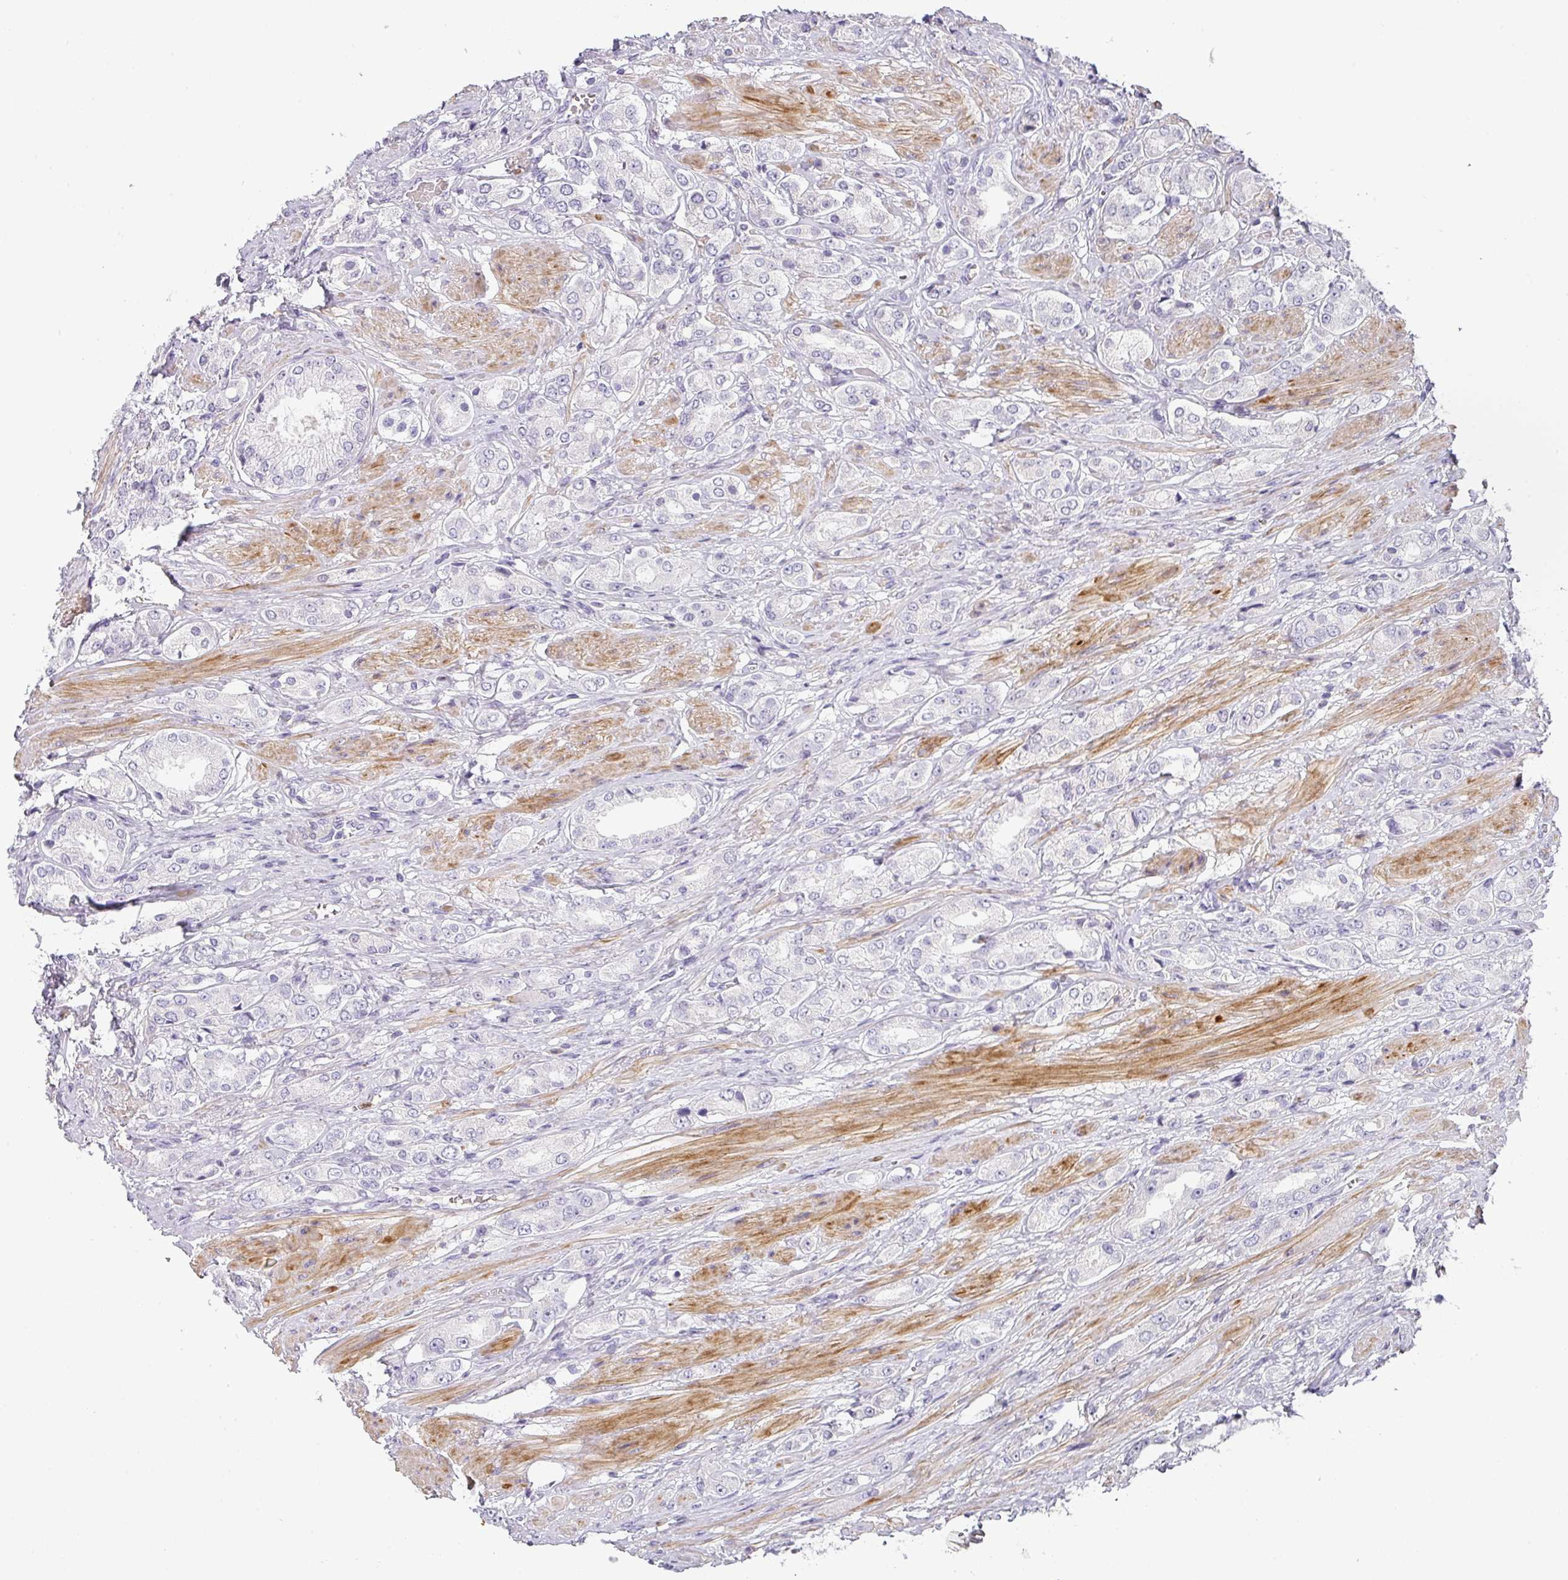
{"staining": {"intensity": "negative", "quantity": "none", "location": "none"}, "tissue": "prostate cancer", "cell_type": "Tumor cells", "image_type": "cancer", "snomed": [{"axis": "morphology", "description": "Adenocarcinoma, High grade"}, {"axis": "topography", "description": "Prostate and seminal vesicle, NOS"}], "caption": "A high-resolution image shows immunohistochemistry staining of prostate high-grade adenocarcinoma, which demonstrates no significant staining in tumor cells. (IHC, brightfield microscopy, high magnification).", "gene": "BTLA", "patient": {"sex": "male", "age": 64}}